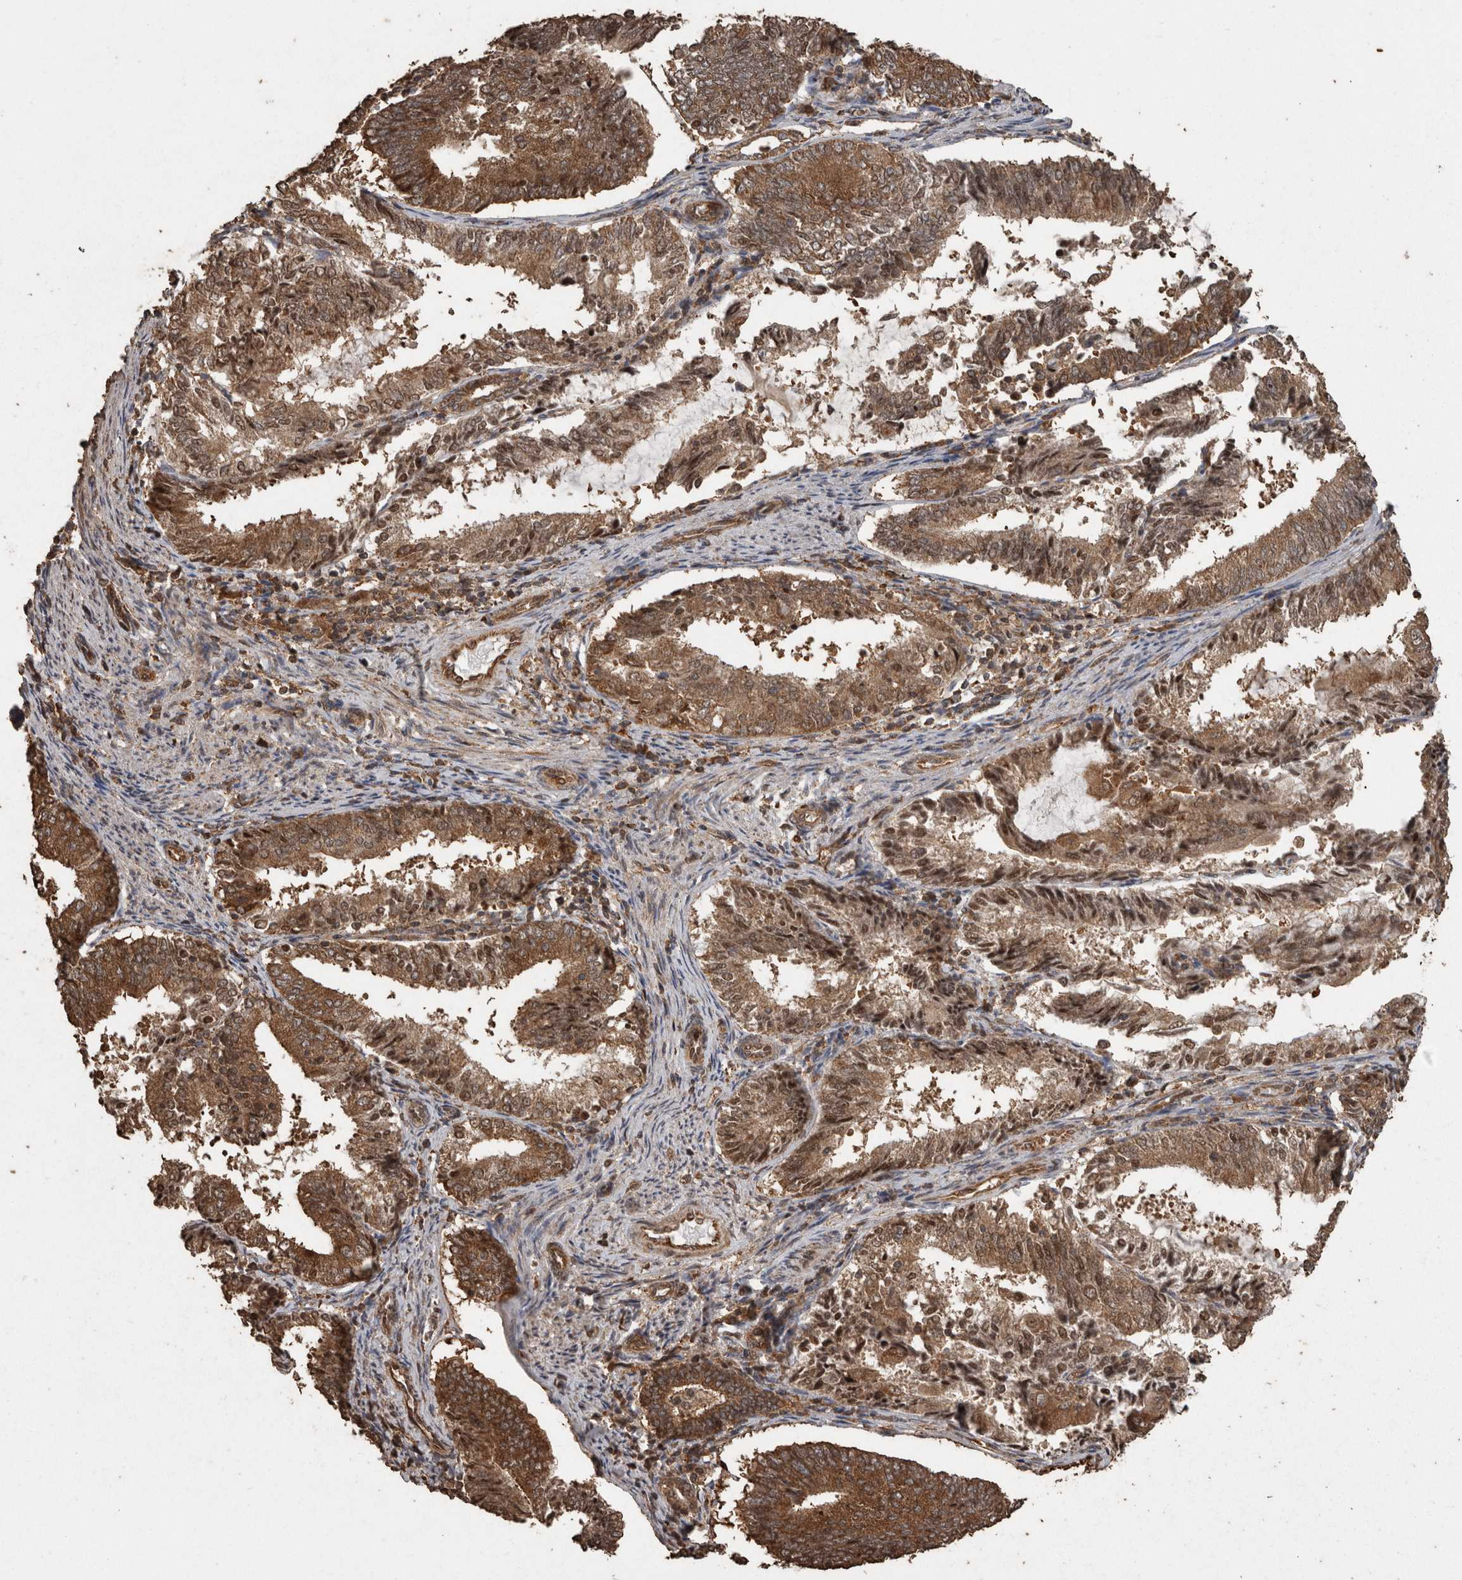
{"staining": {"intensity": "moderate", "quantity": ">75%", "location": "cytoplasmic/membranous,nuclear"}, "tissue": "endometrial cancer", "cell_type": "Tumor cells", "image_type": "cancer", "snomed": [{"axis": "morphology", "description": "Adenocarcinoma, NOS"}, {"axis": "topography", "description": "Endometrium"}], "caption": "Tumor cells demonstrate moderate cytoplasmic/membranous and nuclear positivity in approximately >75% of cells in endometrial cancer.", "gene": "PINK1", "patient": {"sex": "female", "age": 81}}